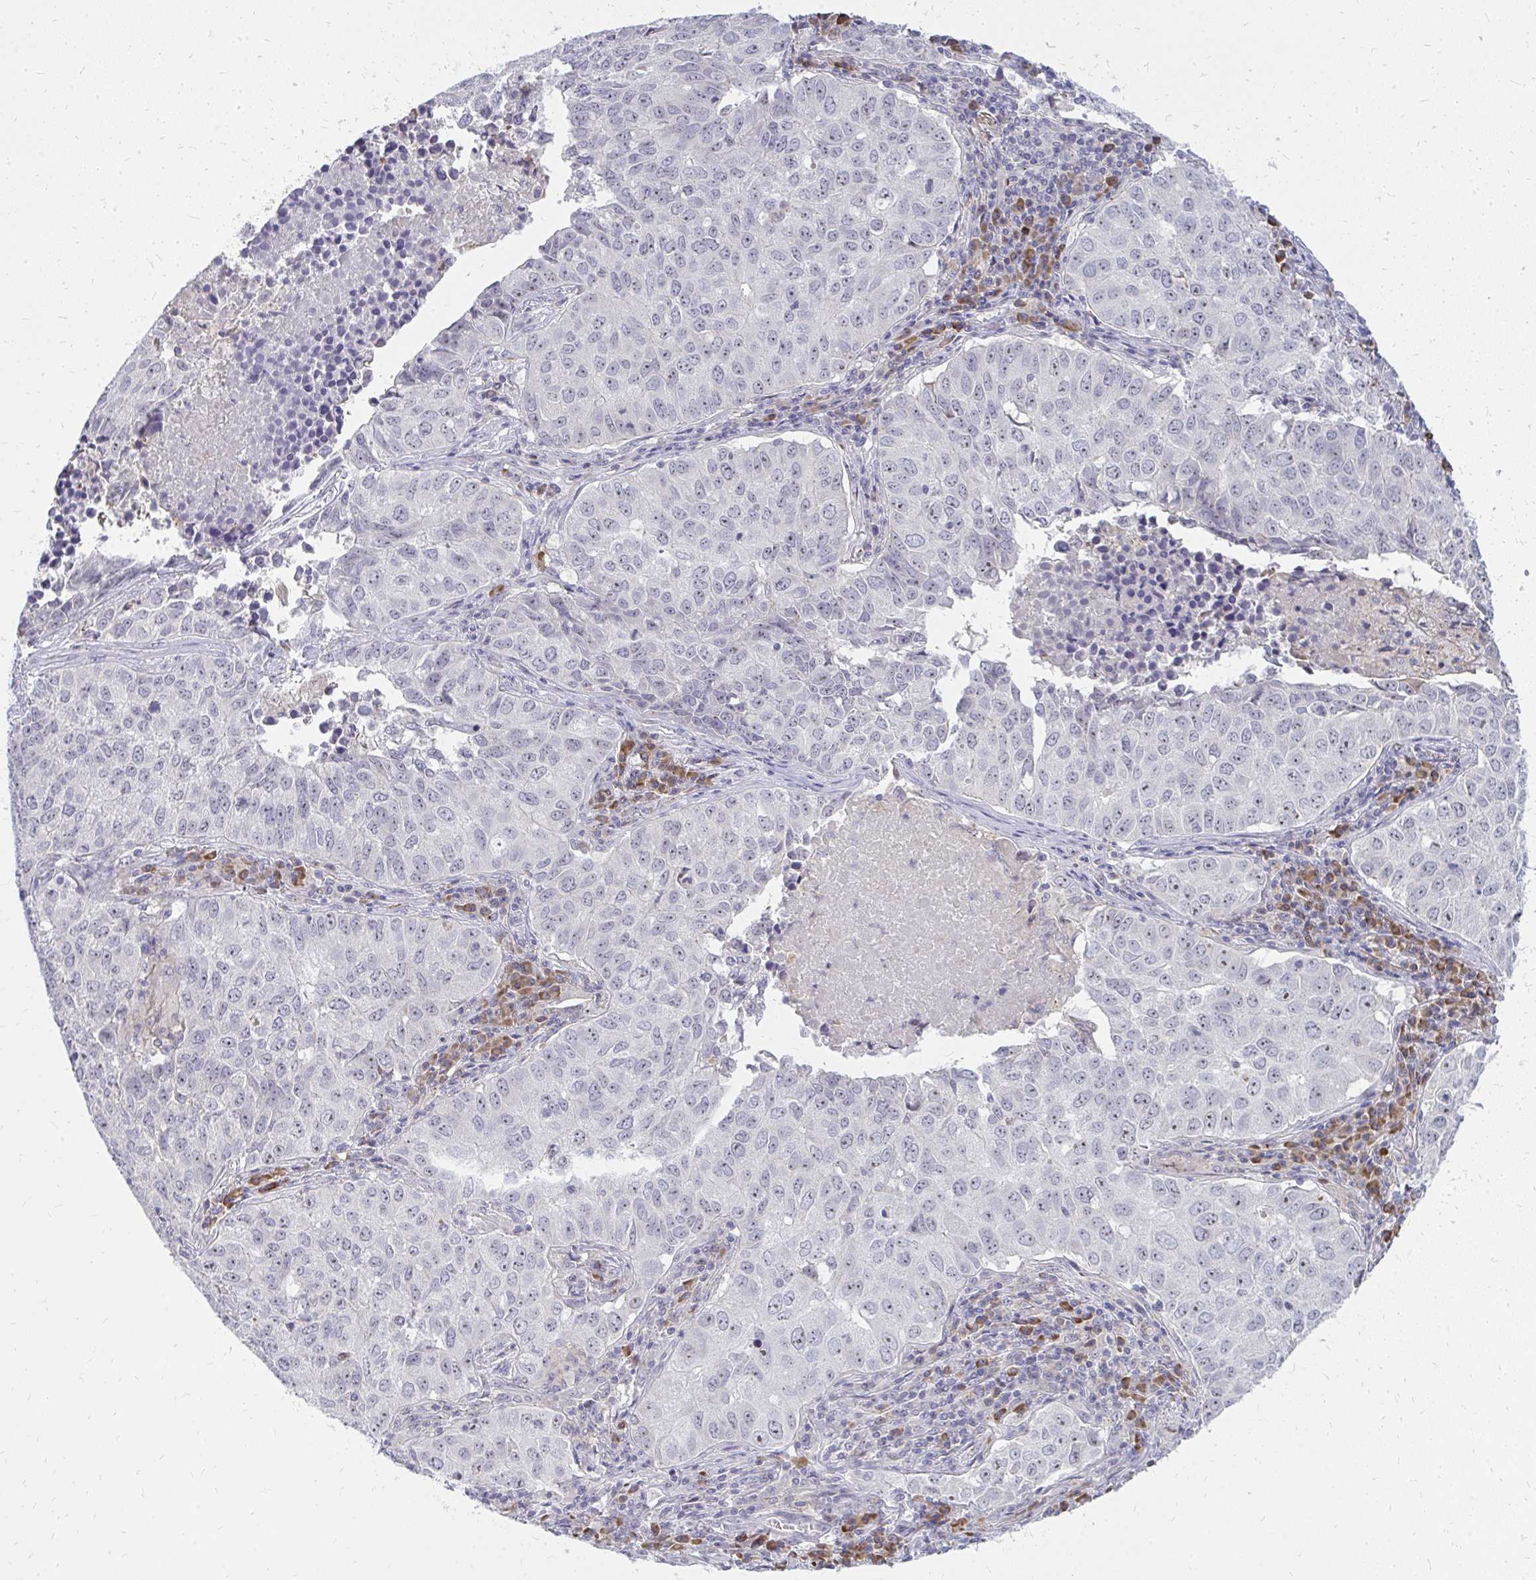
{"staining": {"intensity": "weak", "quantity": "<25%", "location": "nuclear"}, "tissue": "lung cancer", "cell_type": "Tumor cells", "image_type": "cancer", "snomed": [{"axis": "morphology", "description": "Adenocarcinoma, NOS"}, {"axis": "topography", "description": "Lung"}], "caption": "A histopathology image of human lung cancer is negative for staining in tumor cells.", "gene": "FAM9A", "patient": {"sex": "female", "age": 50}}